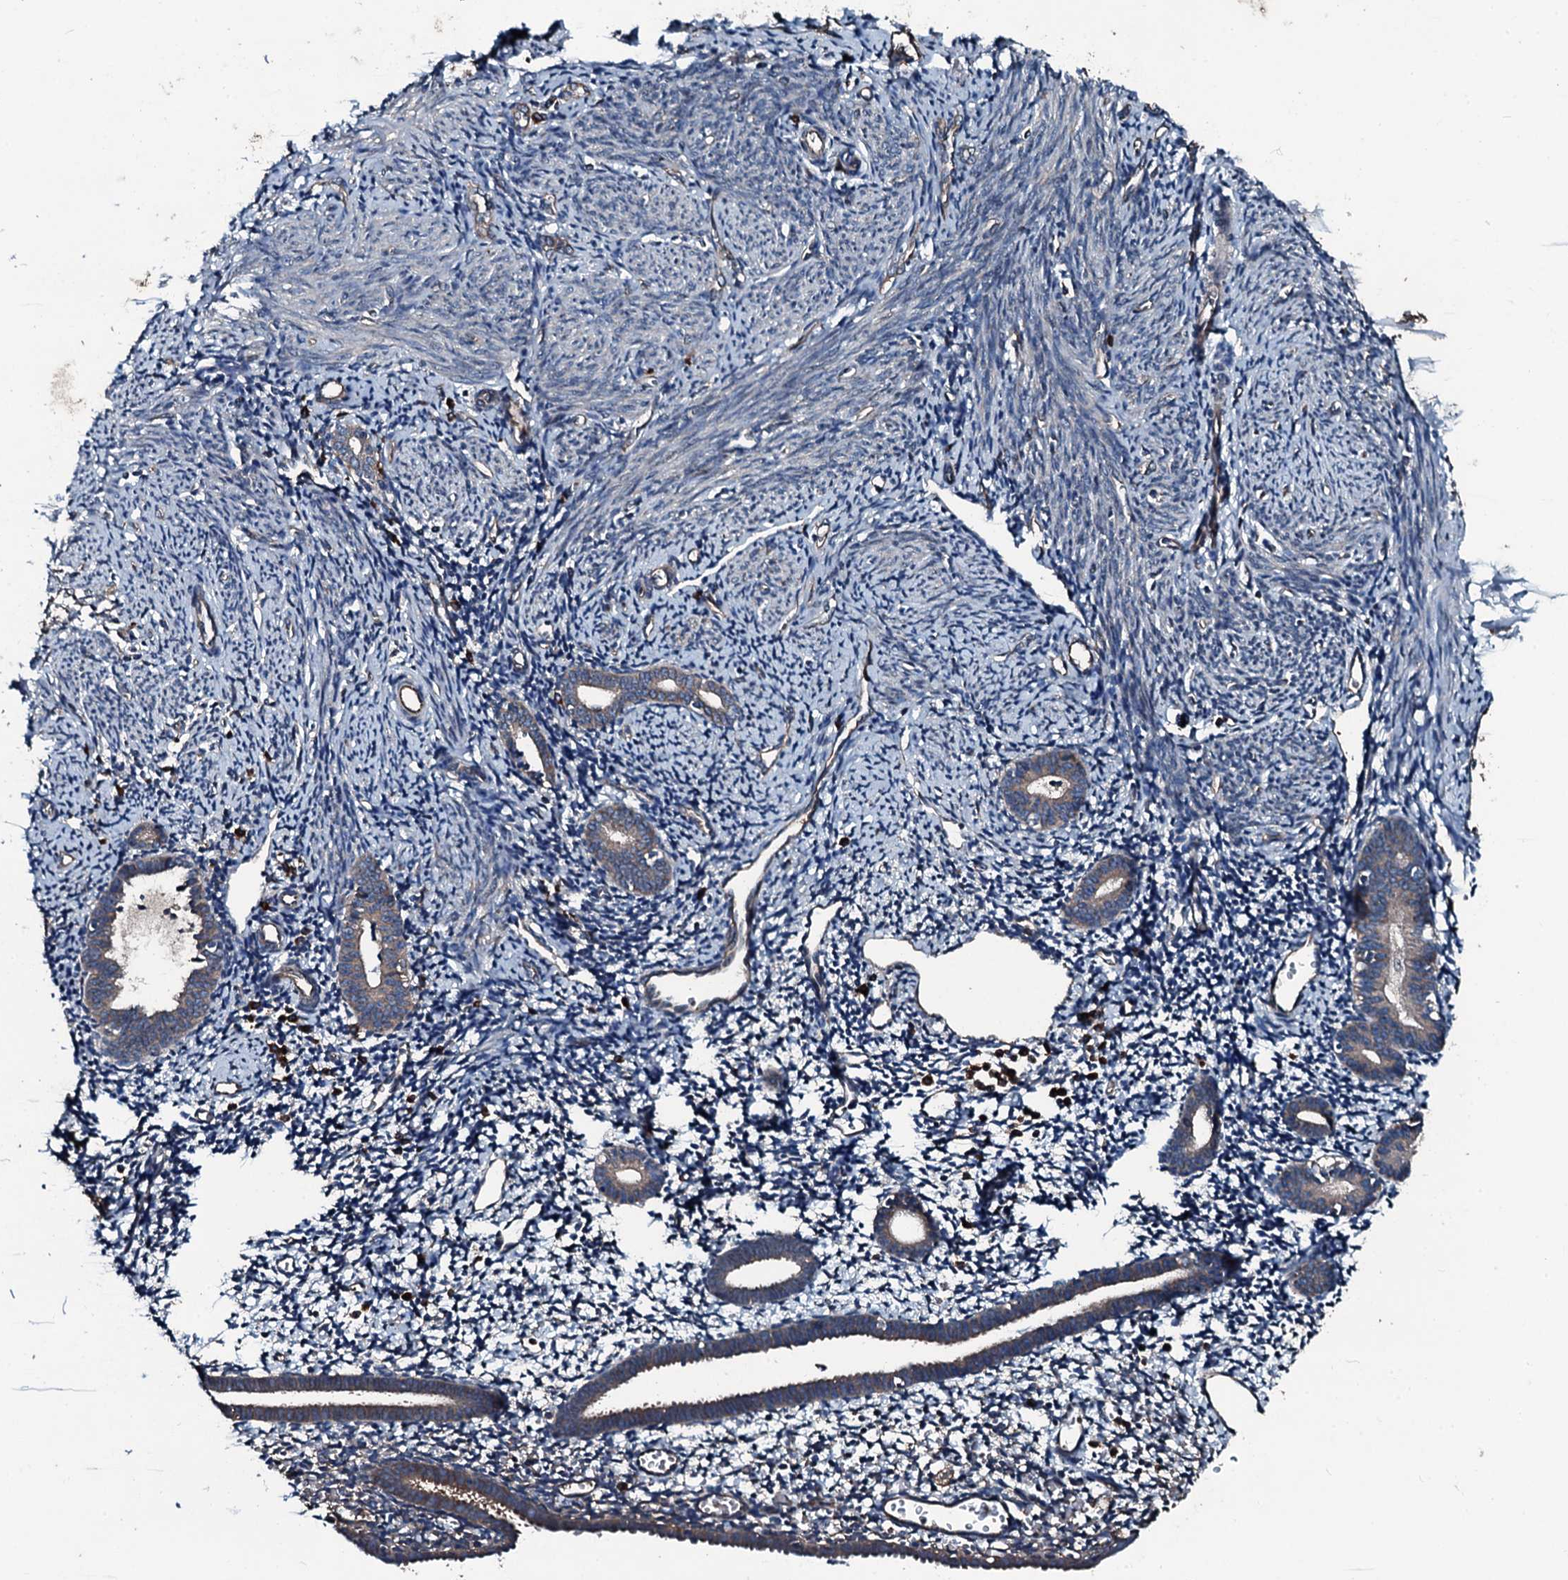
{"staining": {"intensity": "weak", "quantity": "<25%", "location": "cytoplasmic/membranous"}, "tissue": "endometrium", "cell_type": "Cells in endometrial stroma", "image_type": "normal", "snomed": [{"axis": "morphology", "description": "Normal tissue, NOS"}, {"axis": "topography", "description": "Endometrium"}], "caption": "Micrograph shows no significant protein expression in cells in endometrial stroma of unremarkable endometrium.", "gene": "AARS1", "patient": {"sex": "female", "age": 56}}